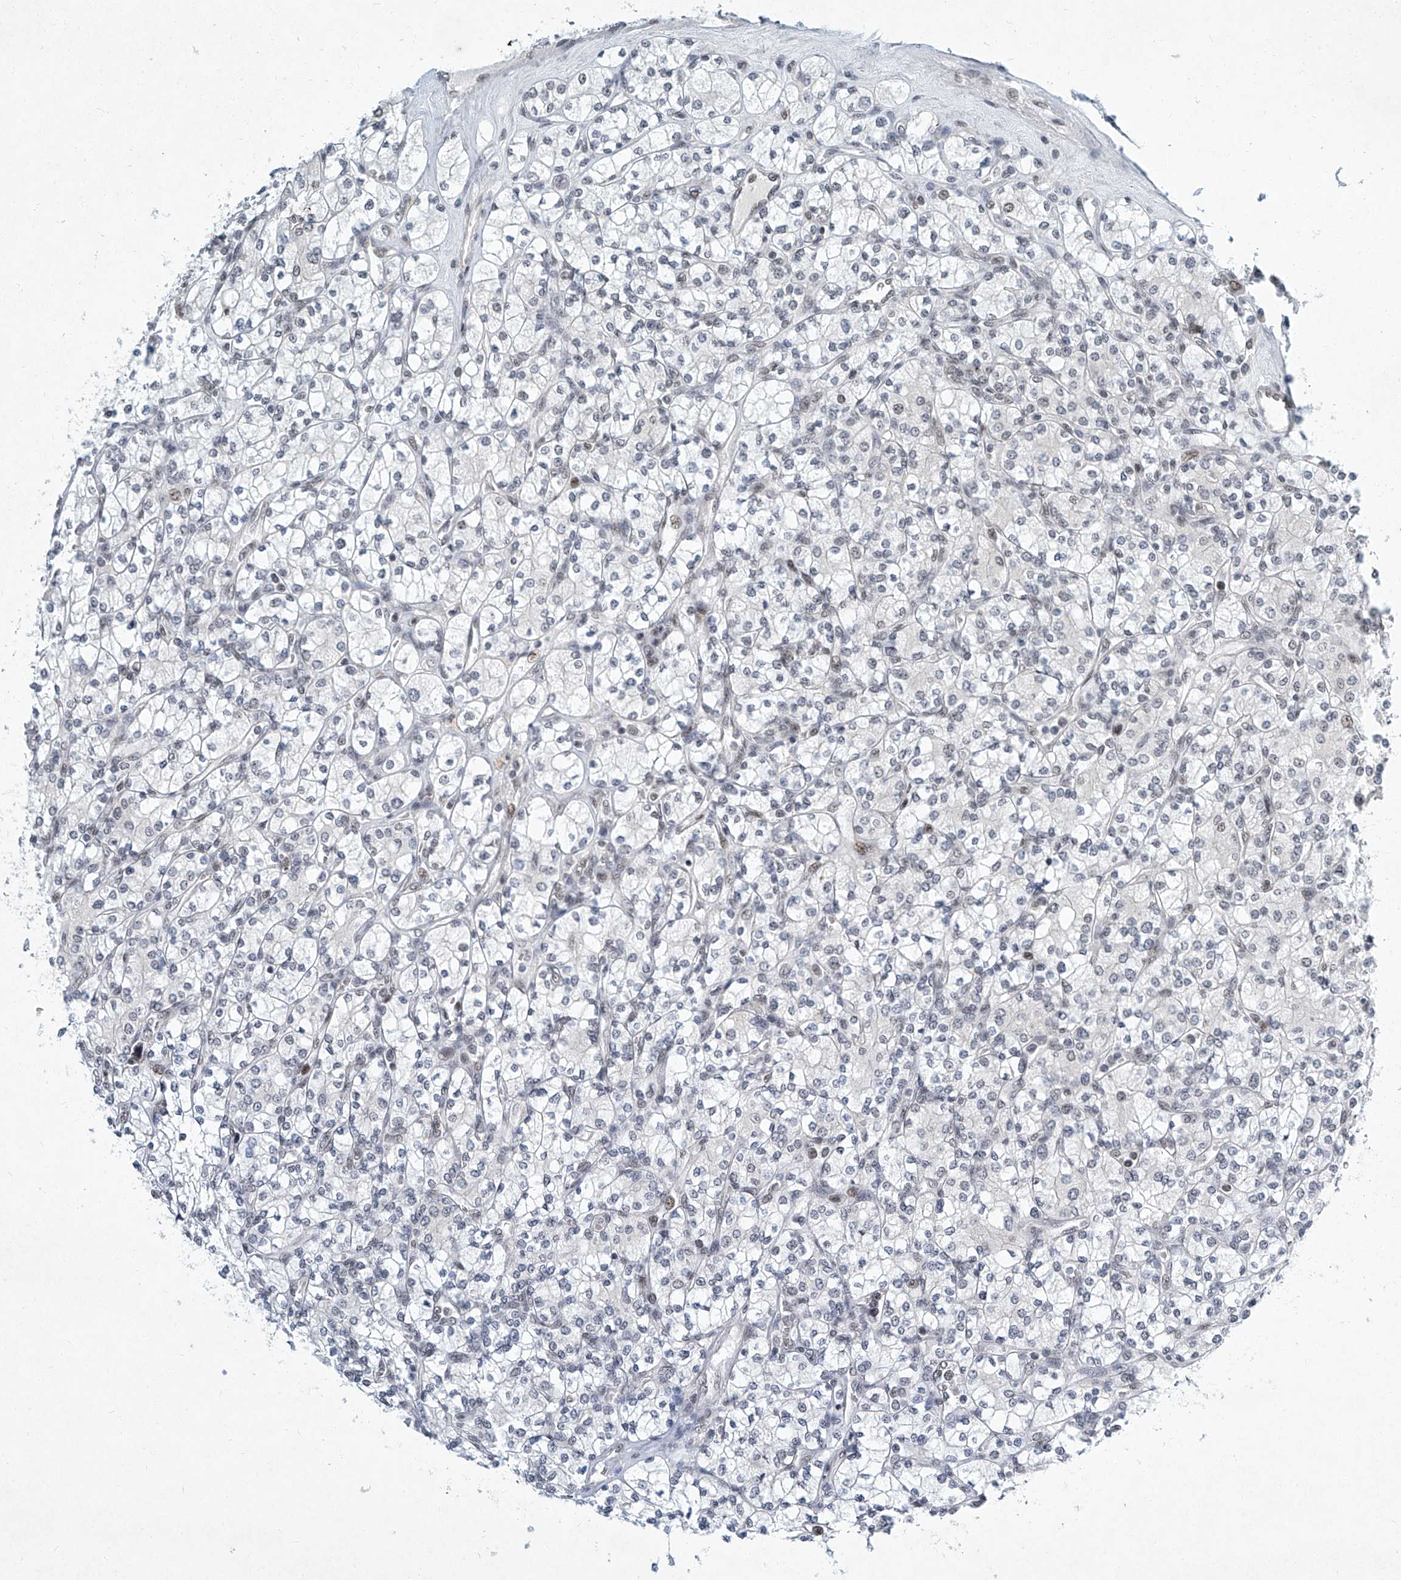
{"staining": {"intensity": "negative", "quantity": "none", "location": "none"}, "tissue": "renal cancer", "cell_type": "Tumor cells", "image_type": "cancer", "snomed": [{"axis": "morphology", "description": "Adenocarcinoma, NOS"}, {"axis": "topography", "description": "Kidney"}], "caption": "Renal adenocarcinoma was stained to show a protein in brown. There is no significant positivity in tumor cells. (Brightfield microscopy of DAB (3,3'-diaminobenzidine) immunohistochemistry at high magnification).", "gene": "TFDP1", "patient": {"sex": "male", "age": 77}}